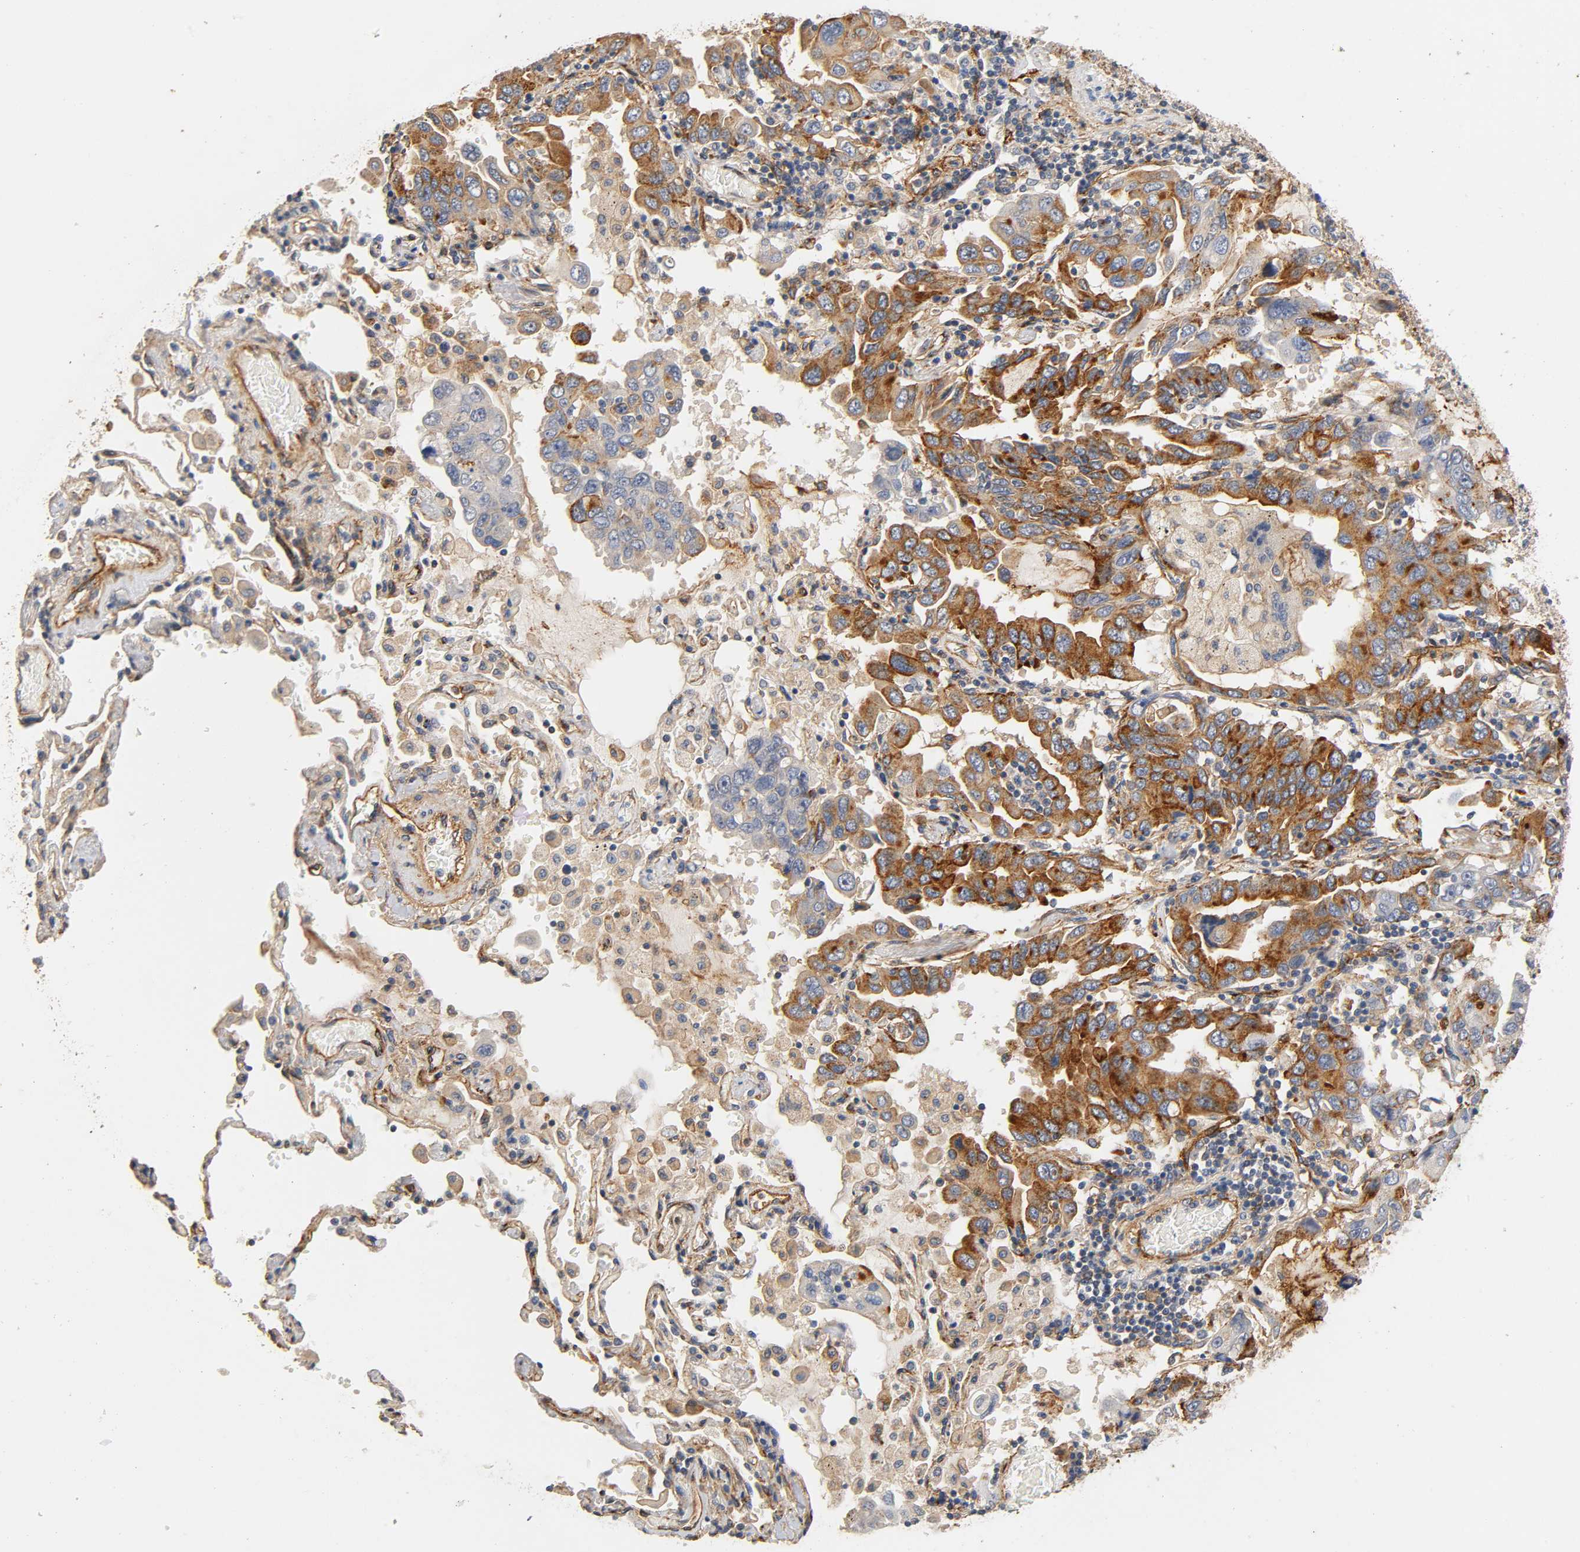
{"staining": {"intensity": "strong", "quantity": "25%-75%", "location": "cytoplasmic/membranous"}, "tissue": "lung cancer", "cell_type": "Tumor cells", "image_type": "cancer", "snomed": [{"axis": "morphology", "description": "Adenocarcinoma, NOS"}, {"axis": "topography", "description": "Lung"}], "caption": "High-power microscopy captured an immunohistochemistry micrograph of lung adenocarcinoma, revealing strong cytoplasmic/membranous staining in approximately 25%-75% of tumor cells.", "gene": "IFITM3", "patient": {"sex": "male", "age": 64}}